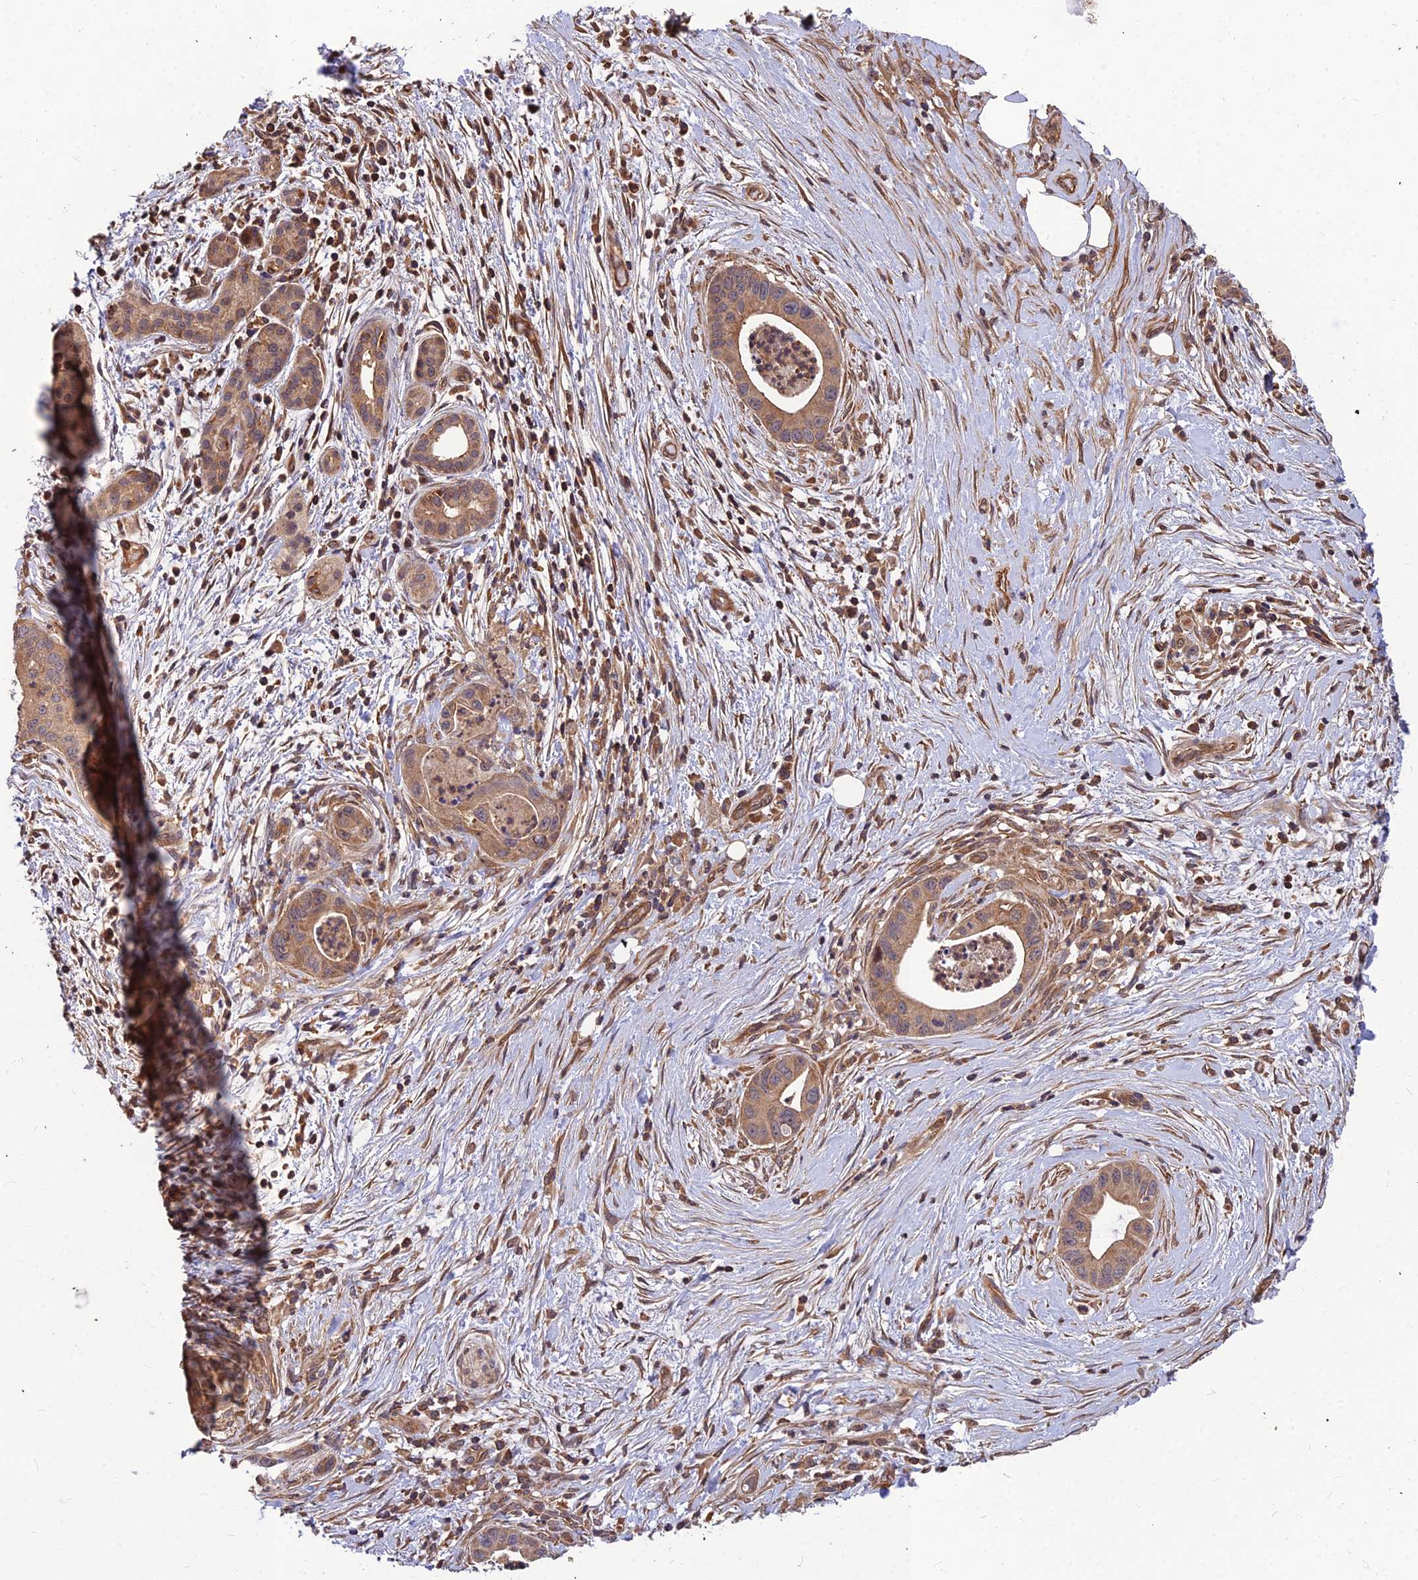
{"staining": {"intensity": "moderate", "quantity": ">75%", "location": "cytoplasmic/membranous"}, "tissue": "pancreatic cancer", "cell_type": "Tumor cells", "image_type": "cancer", "snomed": [{"axis": "morphology", "description": "Adenocarcinoma, NOS"}, {"axis": "topography", "description": "Pancreas"}], "caption": "Pancreatic cancer (adenocarcinoma) tissue displays moderate cytoplasmic/membranous expression in approximately >75% of tumor cells Immunohistochemistry stains the protein in brown and the nuclei are stained blue.", "gene": "ZNF467", "patient": {"sex": "male", "age": 73}}